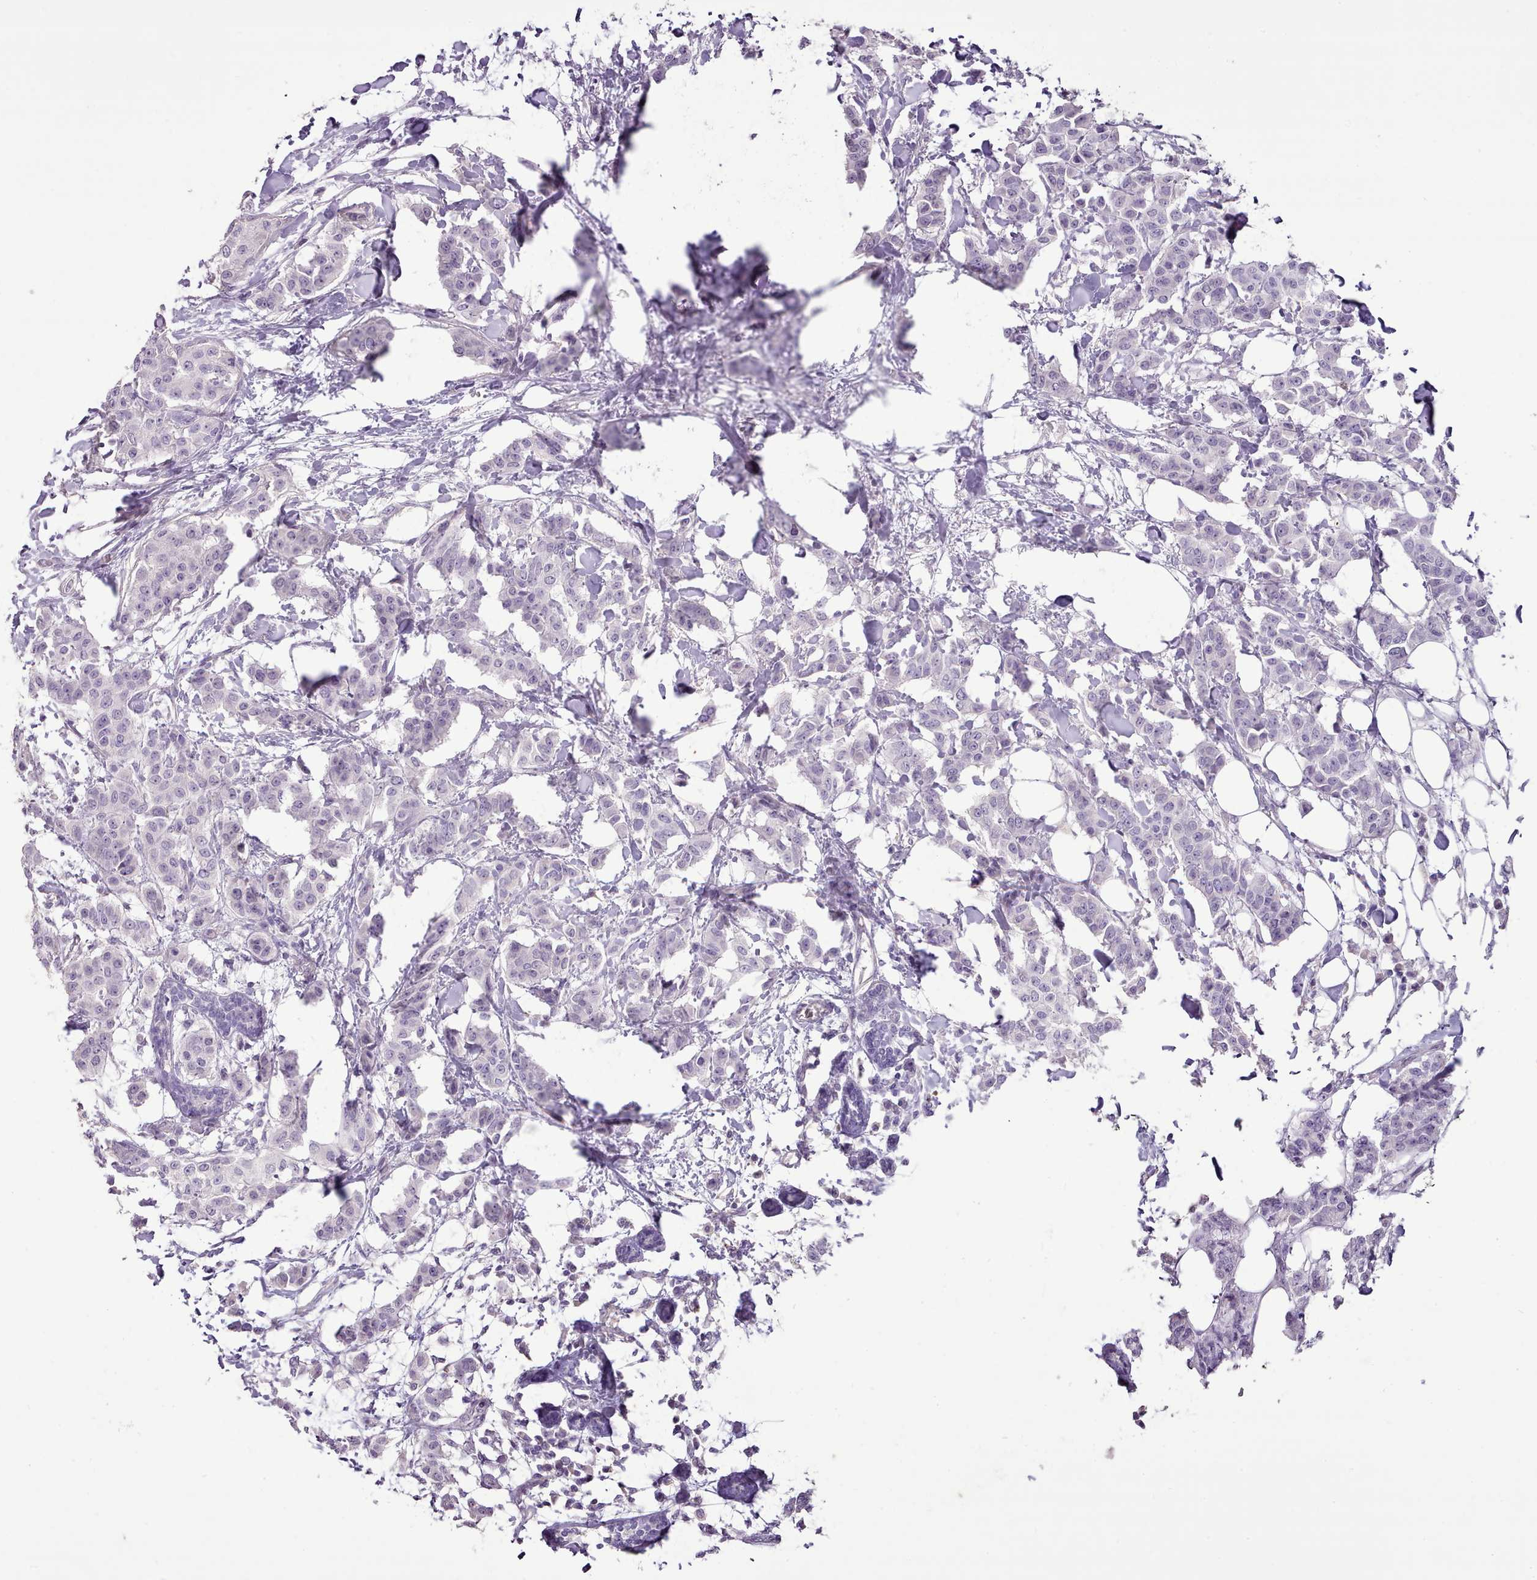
{"staining": {"intensity": "negative", "quantity": "none", "location": "none"}, "tissue": "breast cancer", "cell_type": "Tumor cells", "image_type": "cancer", "snomed": [{"axis": "morphology", "description": "Duct carcinoma"}, {"axis": "topography", "description": "Breast"}], "caption": "Immunohistochemistry of intraductal carcinoma (breast) shows no positivity in tumor cells.", "gene": "BLOC1S2", "patient": {"sex": "female", "age": 40}}